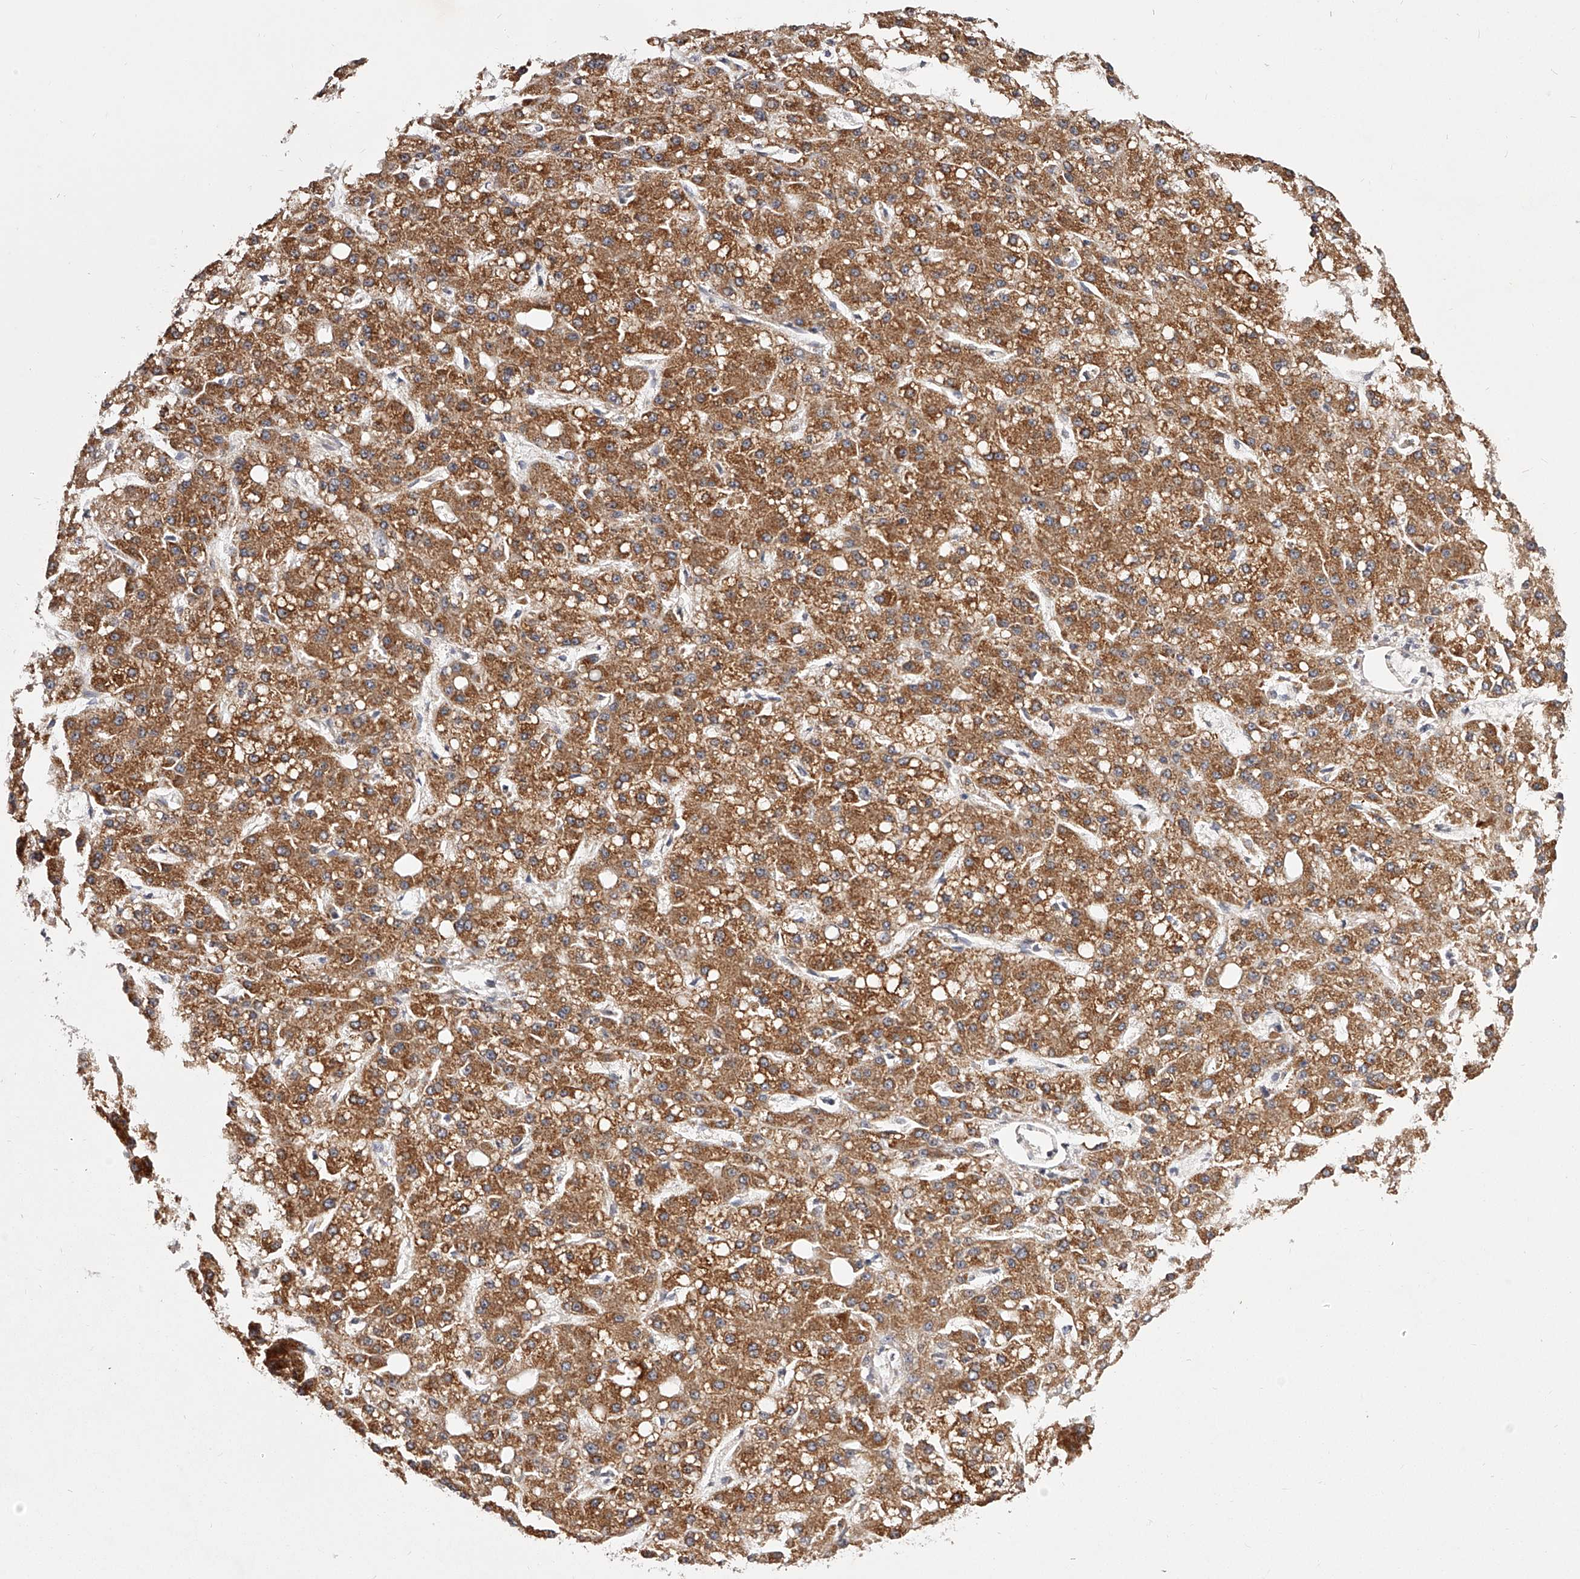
{"staining": {"intensity": "strong", "quantity": ">75%", "location": "cytoplasmic/membranous"}, "tissue": "liver cancer", "cell_type": "Tumor cells", "image_type": "cancer", "snomed": [{"axis": "morphology", "description": "Carcinoma, Hepatocellular, NOS"}, {"axis": "topography", "description": "Liver"}], "caption": "The histopathology image demonstrates staining of liver cancer, revealing strong cytoplasmic/membranous protein expression (brown color) within tumor cells.", "gene": "ODF2L", "patient": {"sex": "male", "age": 67}}